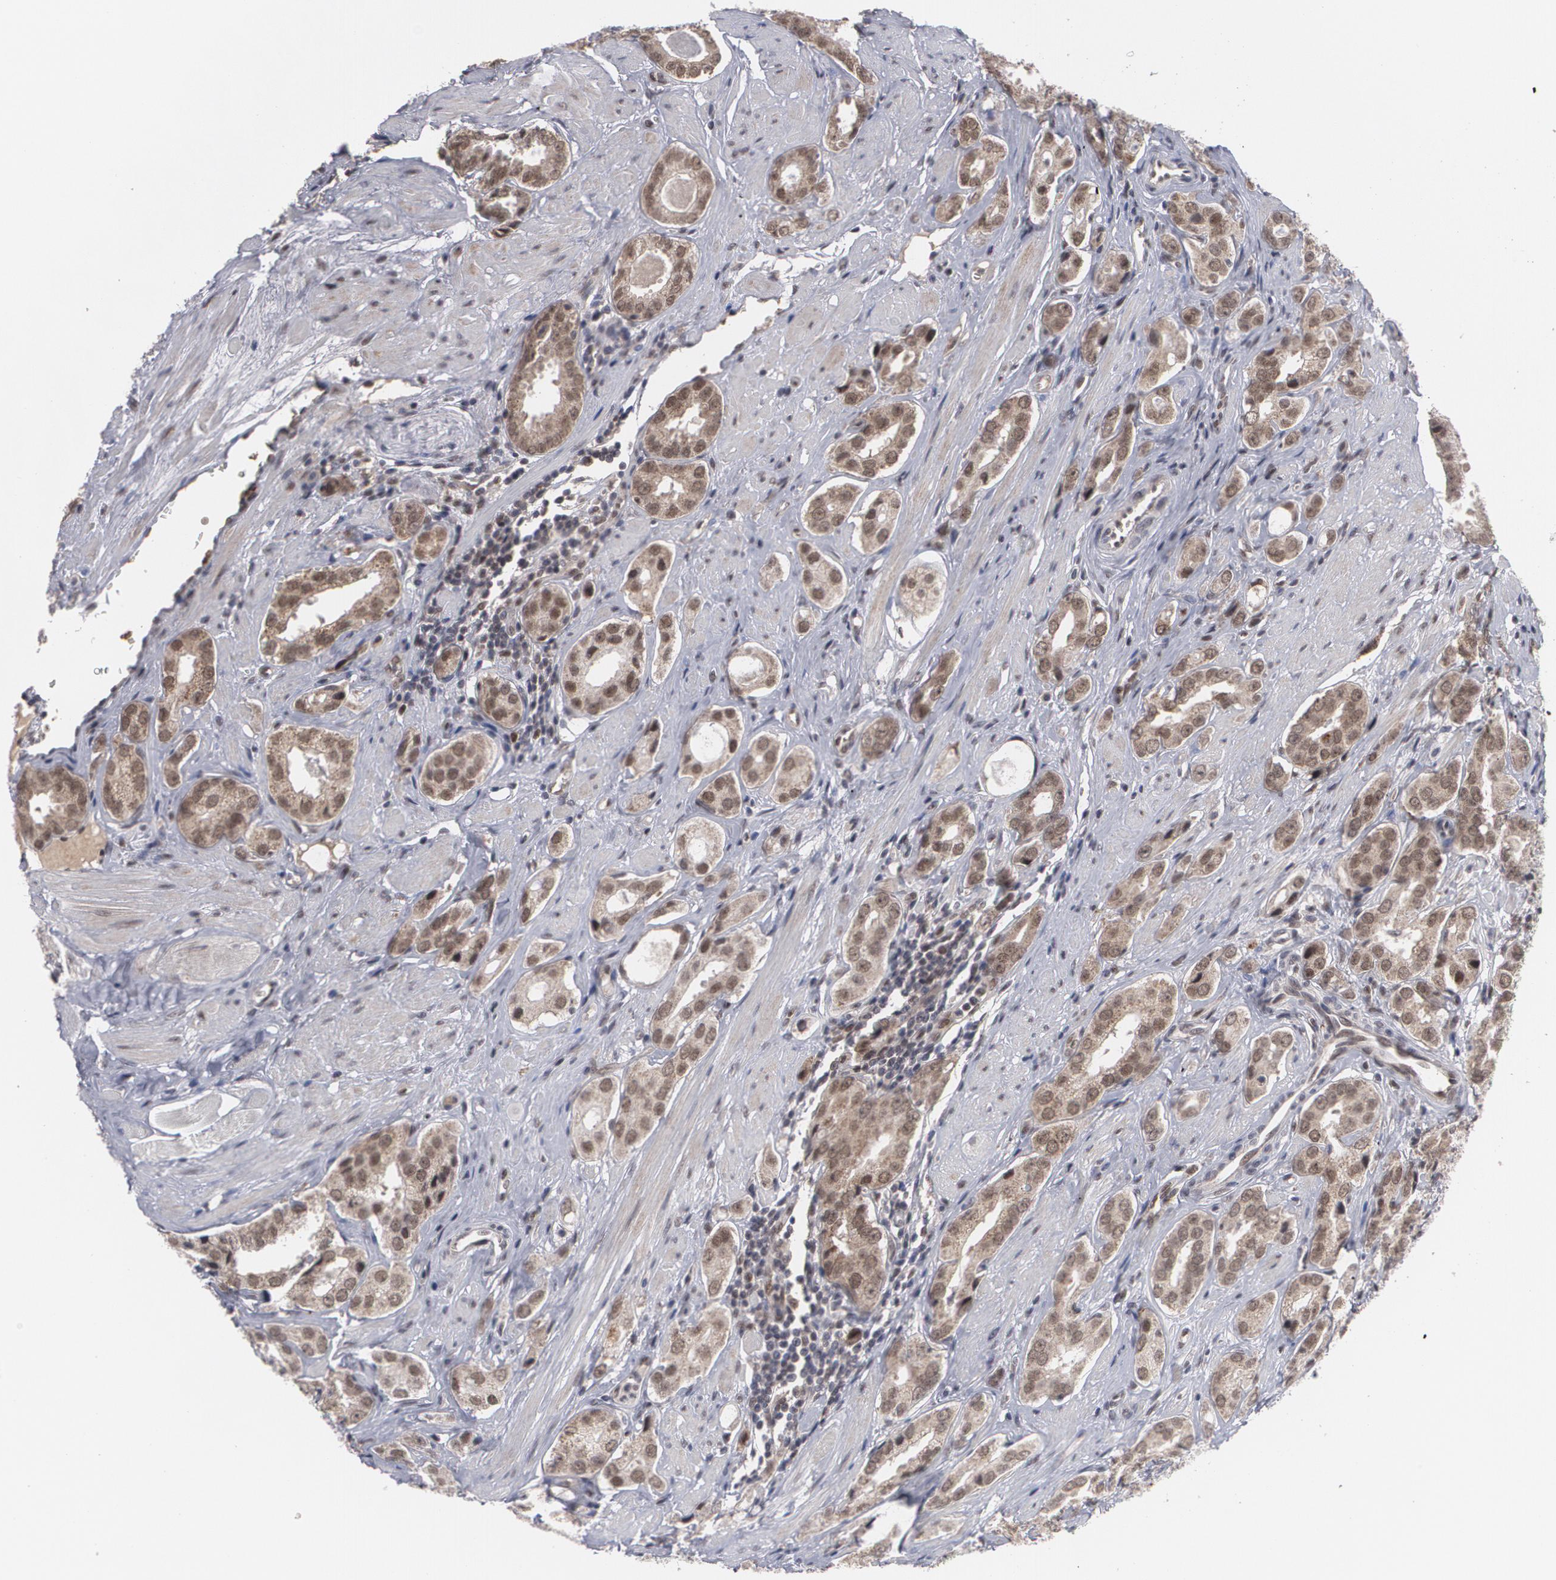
{"staining": {"intensity": "moderate", "quantity": ">75%", "location": "nuclear"}, "tissue": "prostate cancer", "cell_type": "Tumor cells", "image_type": "cancer", "snomed": [{"axis": "morphology", "description": "Adenocarcinoma, Medium grade"}, {"axis": "topography", "description": "Prostate"}], "caption": "Protein analysis of adenocarcinoma (medium-grade) (prostate) tissue reveals moderate nuclear positivity in approximately >75% of tumor cells. Nuclei are stained in blue.", "gene": "INTS6", "patient": {"sex": "male", "age": 53}}